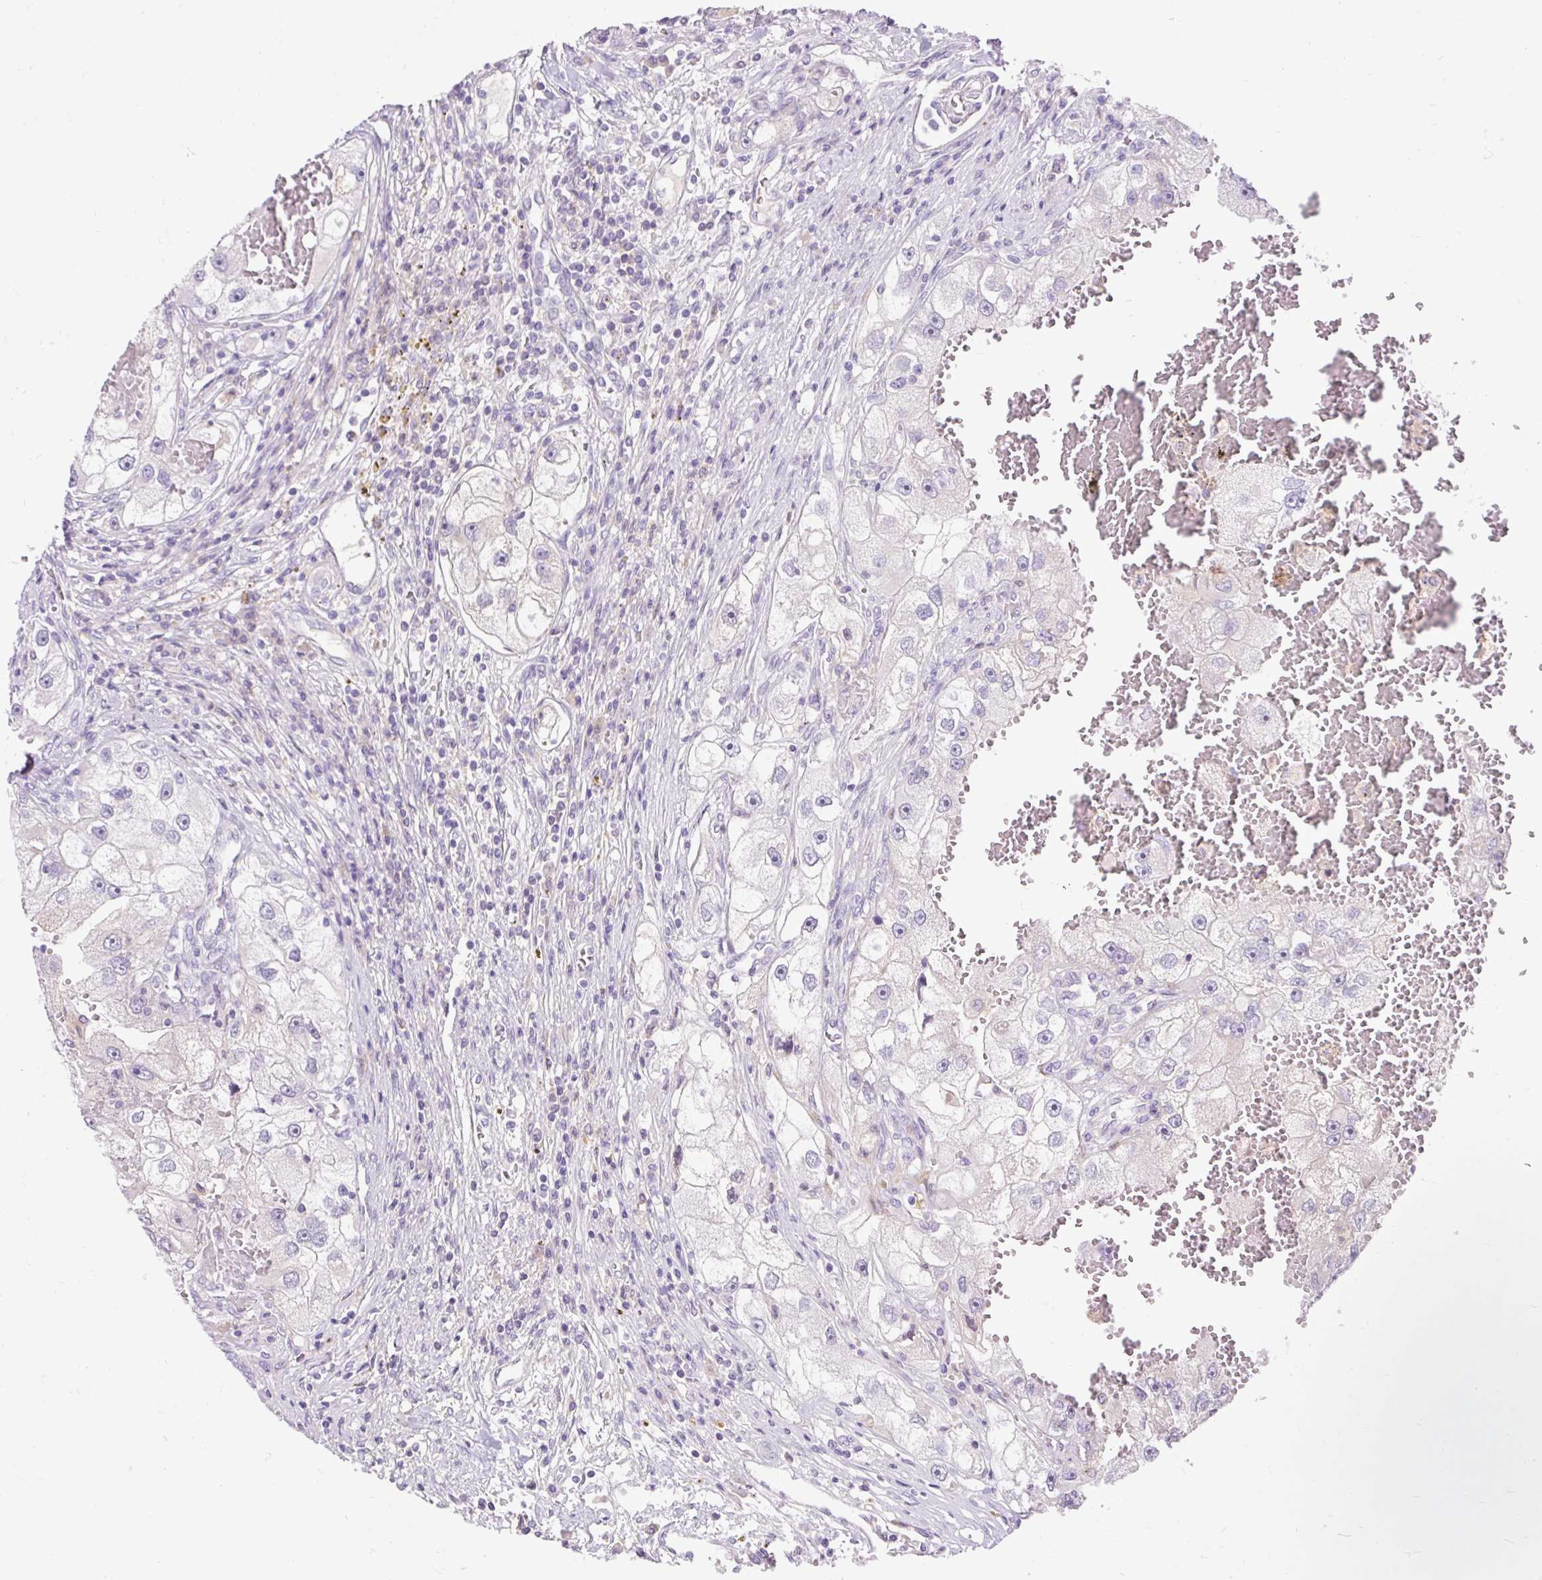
{"staining": {"intensity": "negative", "quantity": "none", "location": "none"}, "tissue": "renal cancer", "cell_type": "Tumor cells", "image_type": "cancer", "snomed": [{"axis": "morphology", "description": "Adenocarcinoma, NOS"}, {"axis": "topography", "description": "Kidney"}], "caption": "This is a photomicrograph of immunohistochemistry staining of adenocarcinoma (renal), which shows no positivity in tumor cells.", "gene": "TMEM150C", "patient": {"sex": "male", "age": 63}}